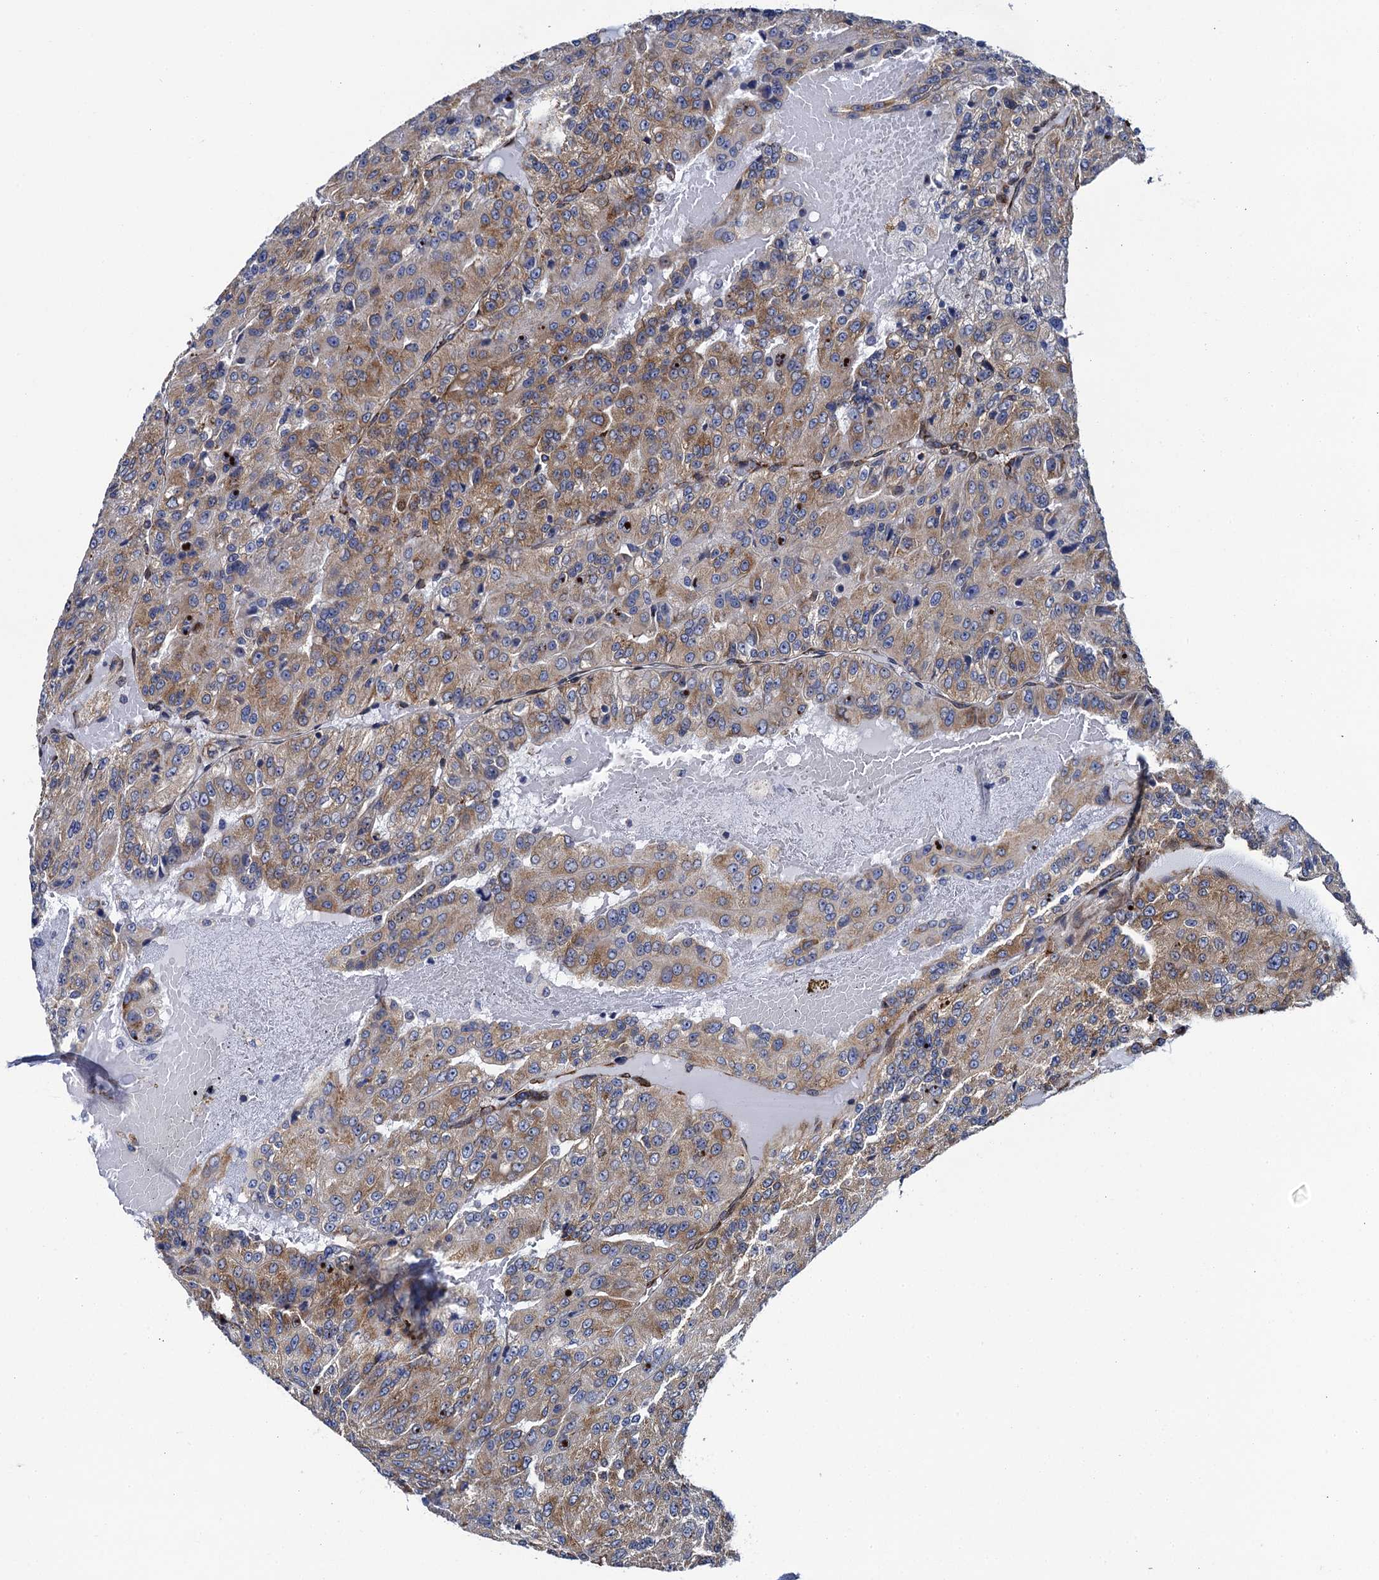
{"staining": {"intensity": "moderate", "quantity": ">75%", "location": "cytoplasmic/membranous"}, "tissue": "renal cancer", "cell_type": "Tumor cells", "image_type": "cancer", "snomed": [{"axis": "morphology", "description": "Adenocarcinoma, NOS"}, {"axis": "topography", "description": "Kidney"}], "caption": "Approximately >75% of tumor cells in human renal cancer (adenocarcinoma) demonstrate moderate cytoplasmic/membranous protein expression as visualized by brown immunohistochemical staining.", "gene": "POGLUT3", "patient": {"sex": "female", "age": 63}}